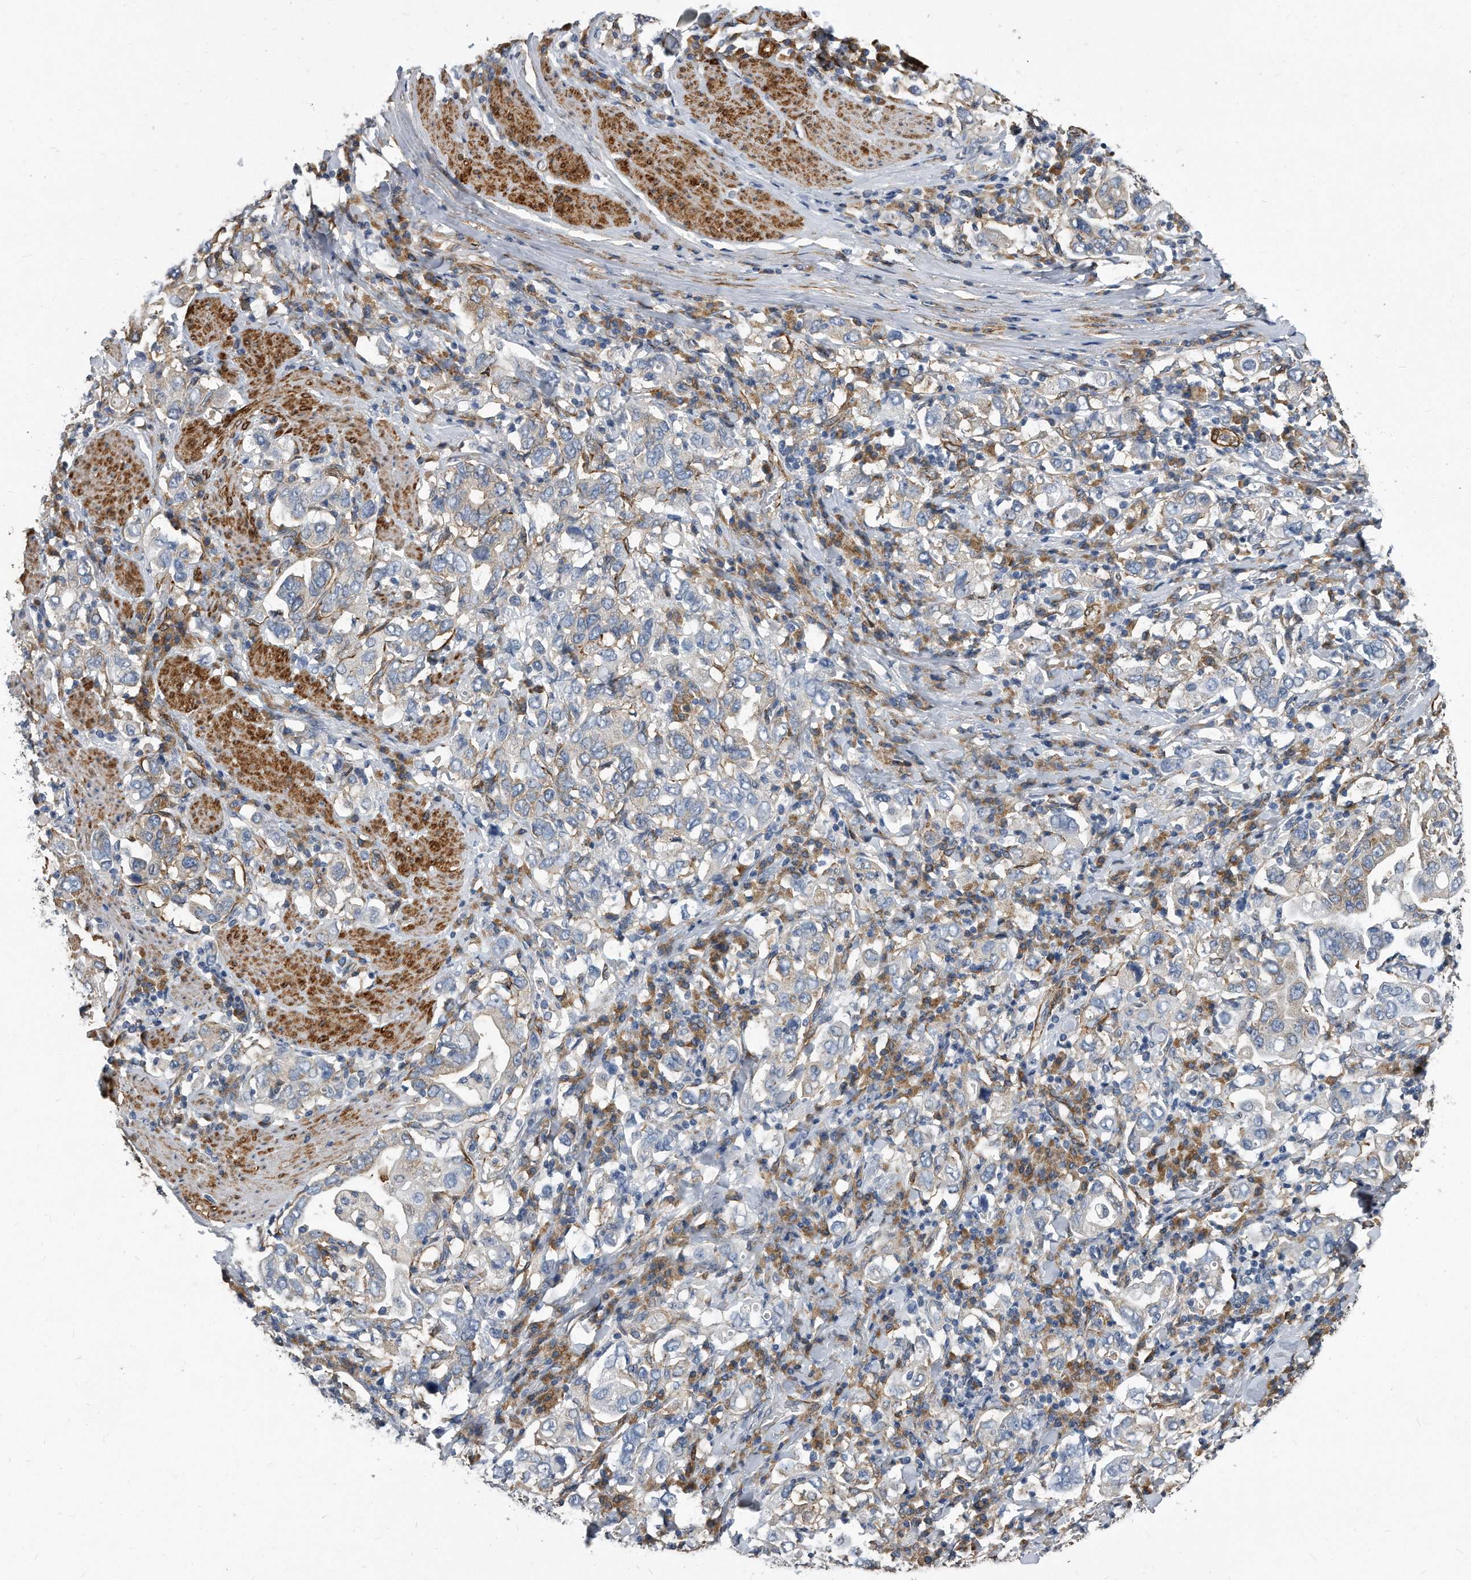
{"staining": {"intensity": "negative", "quantity": "none", "location": "none"}, "tissue": "stomach cancer", "cell_type": "Tumor cells", "image_type": "cancer", "snomed": [{"axis": "morphology", "description": "Adenocarcinoma, NOS"}, {"axis": "topography", "description": "Stomach, upper"}], "caption": "This photomicrograph is of adenocarcinoma (stomach) stained with IHC to label a protein in brown with the nuclei are counter-stained blue. There is no expression in tumor cells.", "gene": "EIF2B4", "patient": {"sex": "male", "age": 62}}